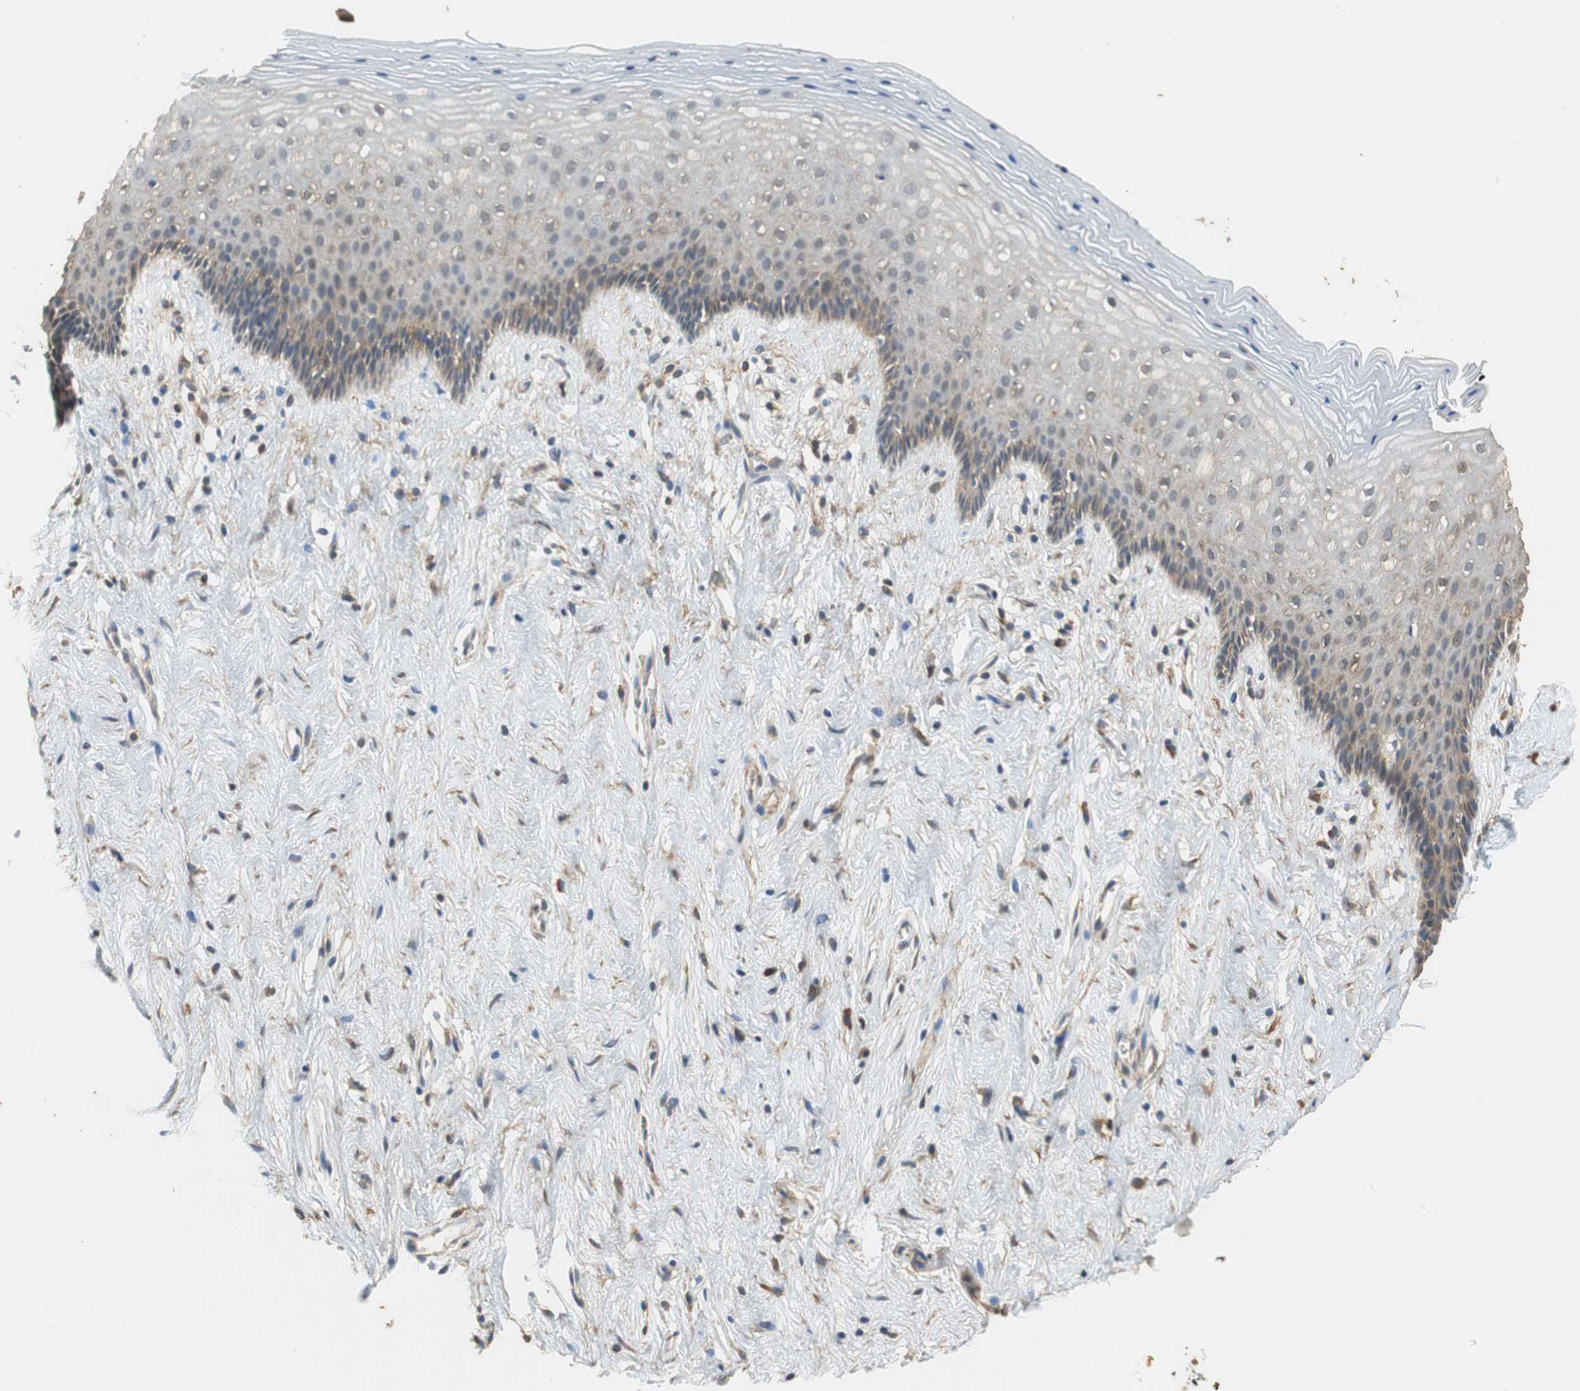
{"staining": {"intensity": "weak", "quantity": "25%-75%", "location": "cytoplasmic/membranous"}, "tissue": "vagina", "cell_type": "Squamous epithelial cells", "image_type": "normal", "snomed": [{"axis": "morphology", "description": "Normal tissue, NOS"}, {"axis": "topography", "description": "Vagina"}], "caption": "DAB (3,3'-diaminobenzidine) immunohistochemical staining of unremarkable vagina displays weak cytoplasmic/membranous protein staining in approximately 25%-75% of squamous epithelial cells. The protein is shown in brown color, while the nuclei are stained blue.", "gene": "UBQLN2", "patient": {"sex": "female", "age": 44}}